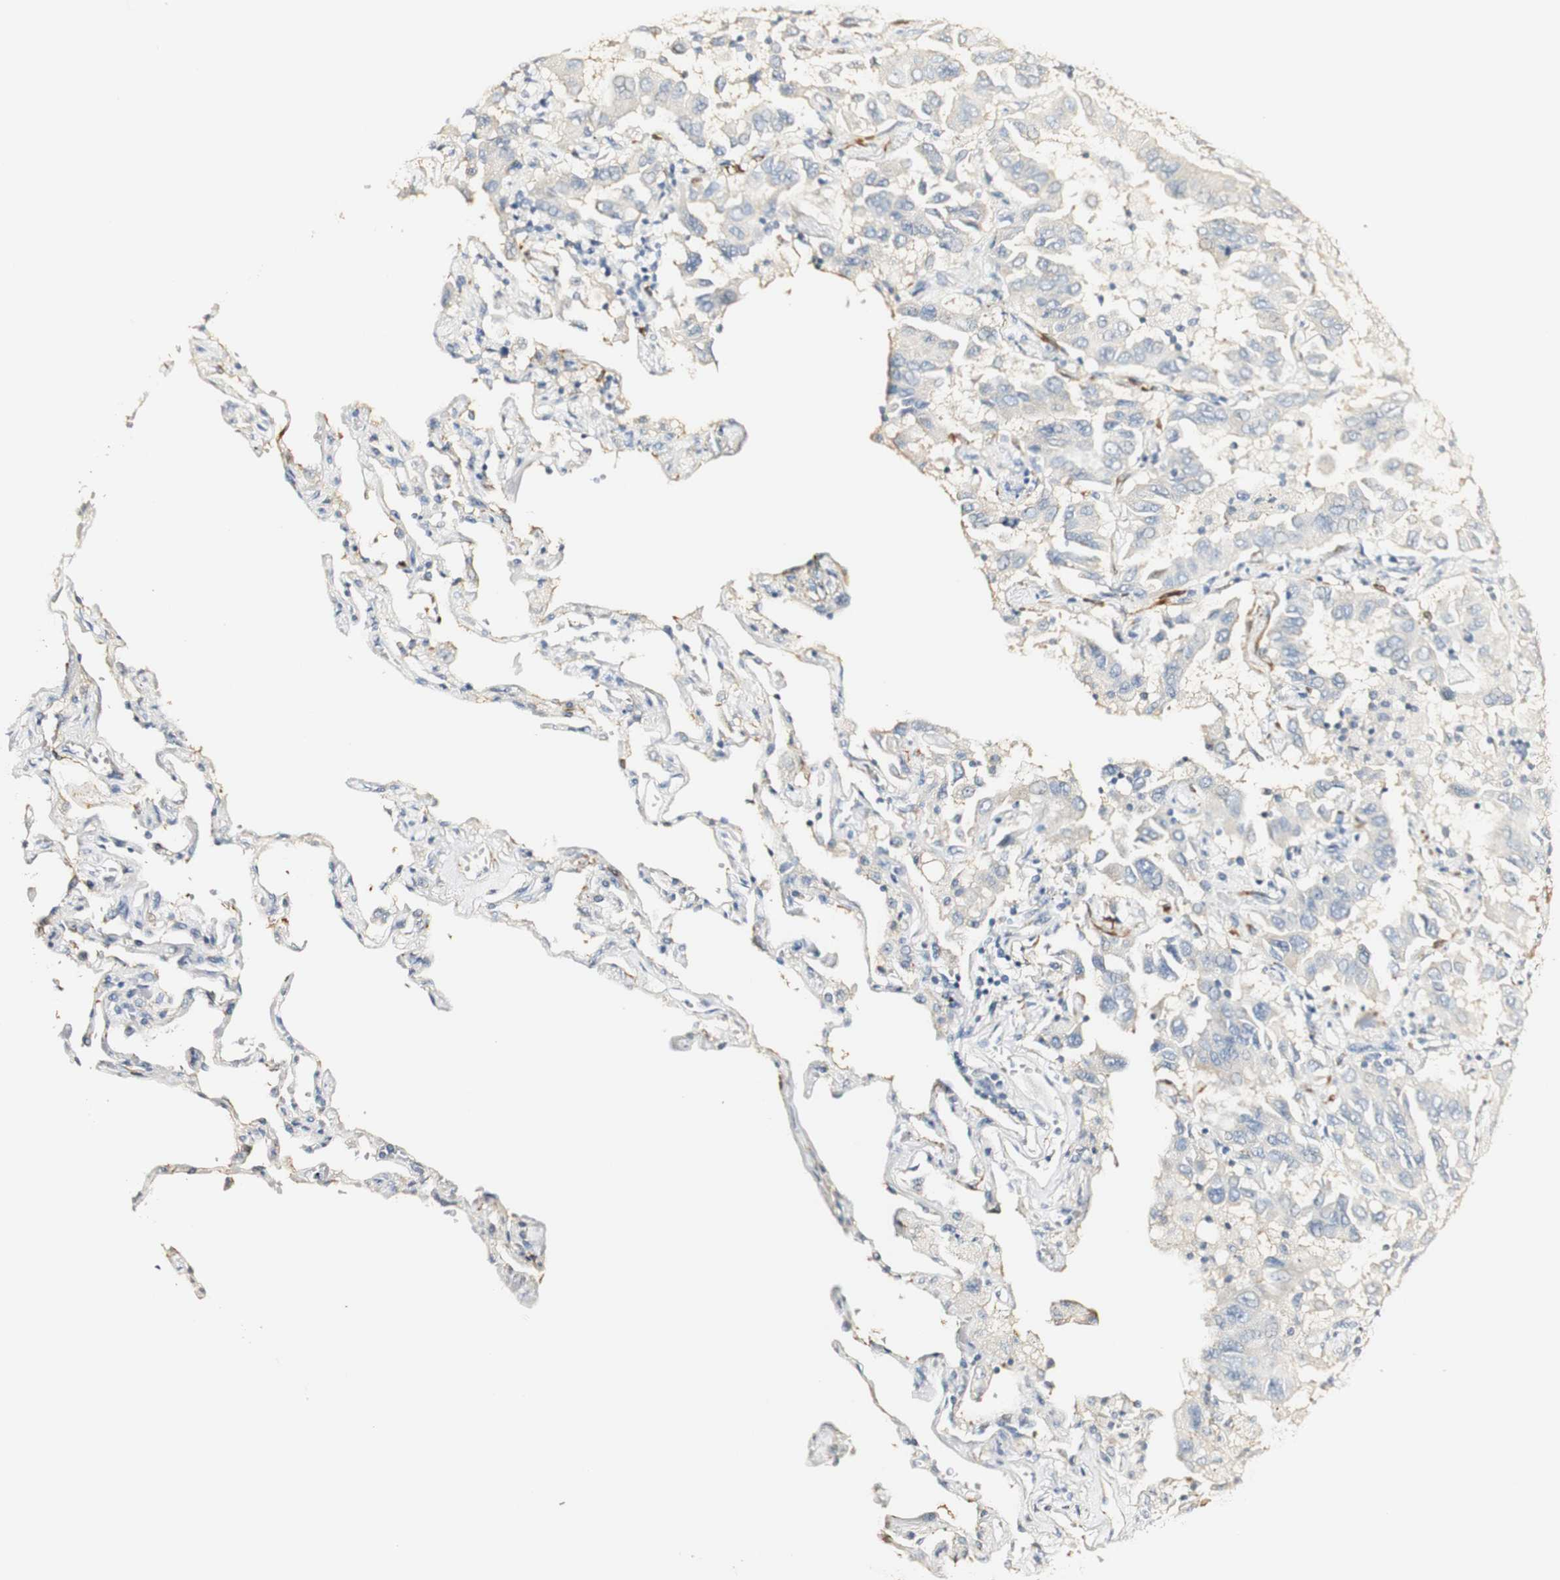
{"staining": {"intensity": "negative", "quantity": "none", "location": "none"}, "tissue": "lung cancer", "cell_type": "Tumor cells", "image_type": "cancer", "snomed": [{"axis": "morphology", "description": "Adenocarcinoma, NOS"}, {"axis": "topography", "description": "Lung"}], "caption": "IHC of human lung cancer exhibits no expression in tumor cells.", "gene": "FMO3", "patient": {"sex": "male", "age": 64}}